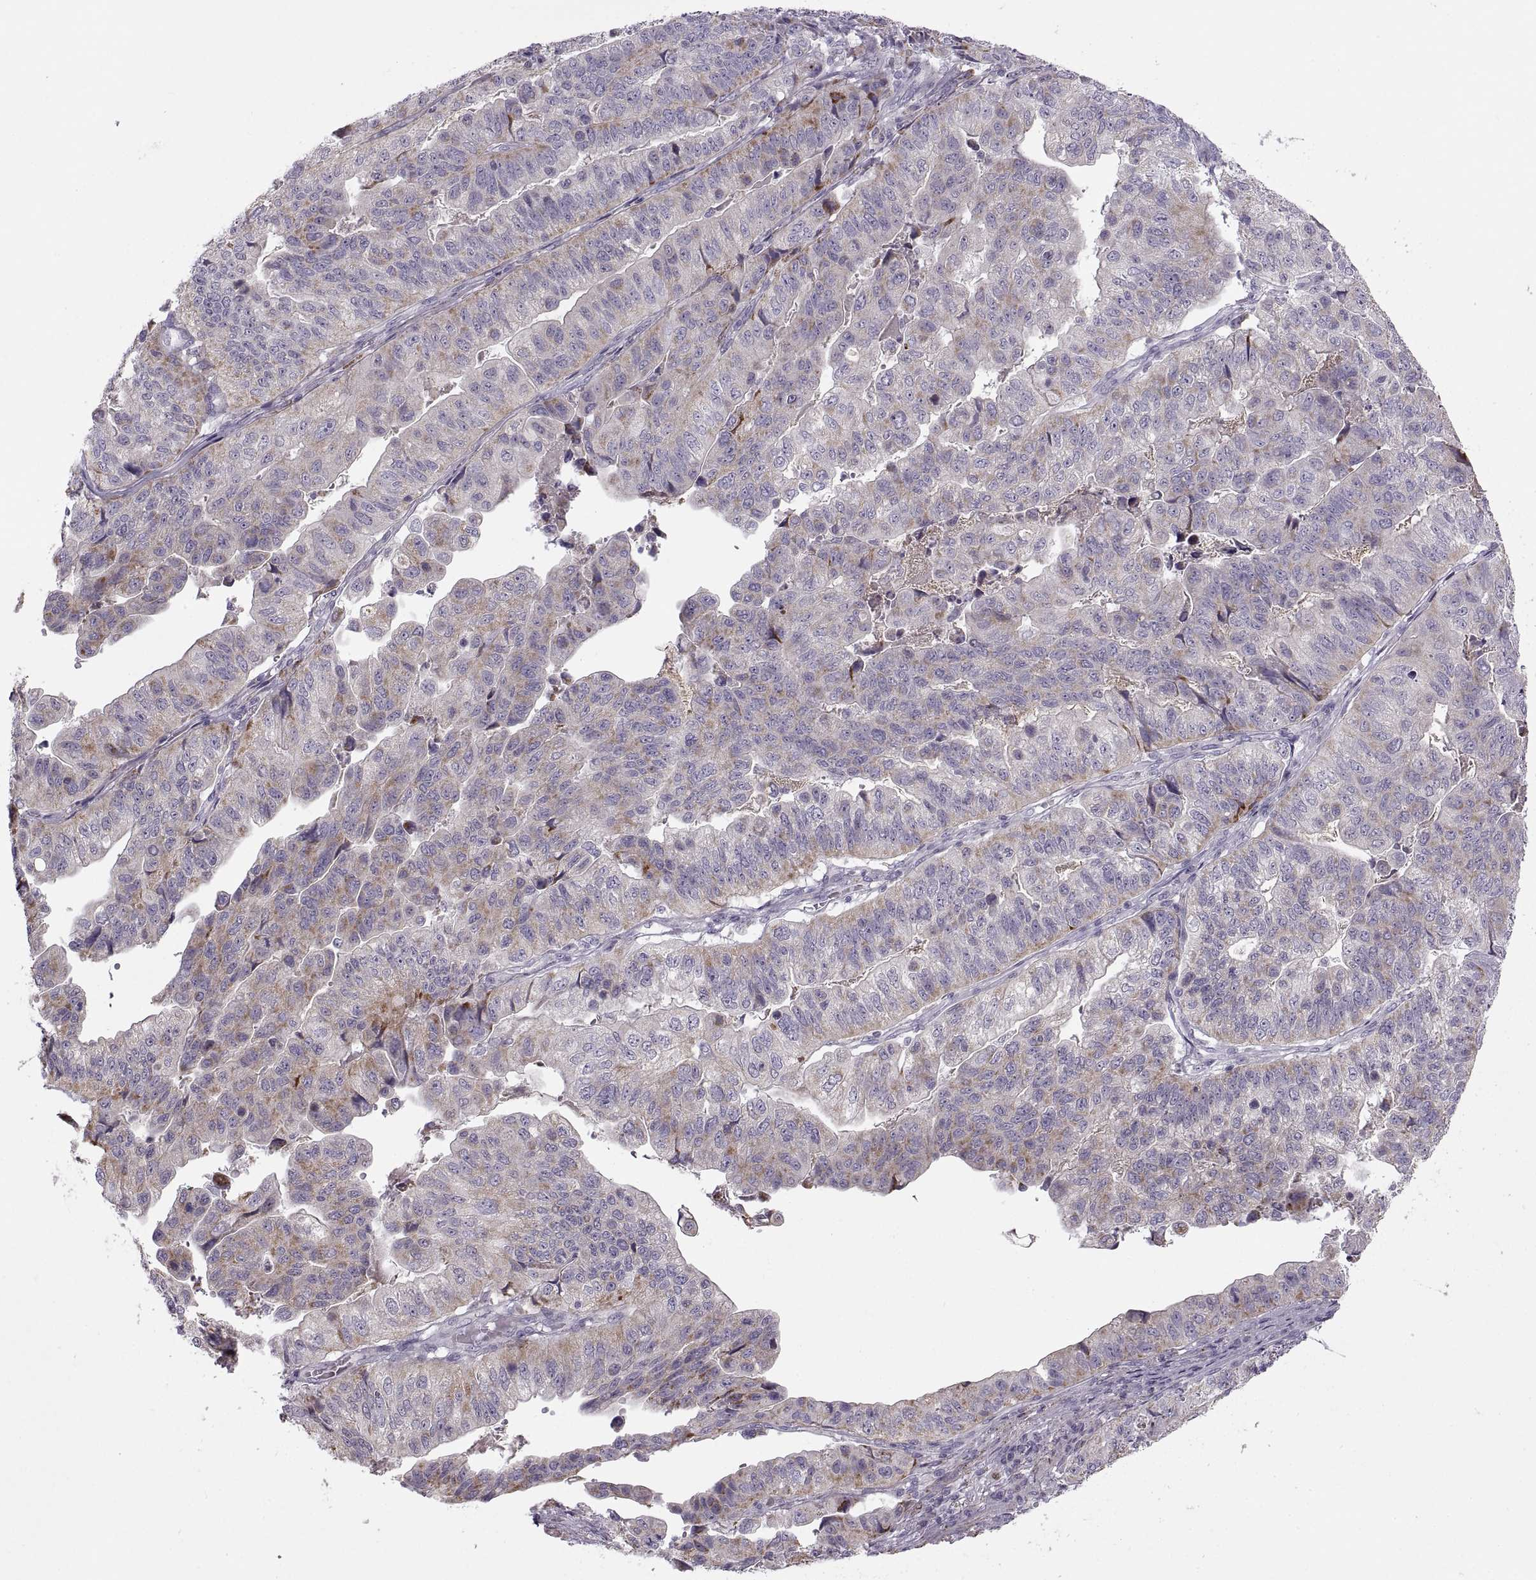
{"staining": {"intensity": "moderate", "quantity": "25%-75%", "location": "cytoplasmic/membranous"}, "tissue": "stomach cancer", "cell_type": "Tumor cells", "image_type": "cancer", "snomed": [{"axis": "morphology", "description": "Adenocarcinoma, NOS"}, {"axis": "topography", "description": "Stomach, upper"}], "caption": "Protein expression analysis of stomach cancer (adenocarcinoma) demonstrates moderate cytoplasmic/membranous staining in about 25%-75% of tumor cells.", "gene": "PIERCE1", "patient": {"sex": "female", "age": 67}}